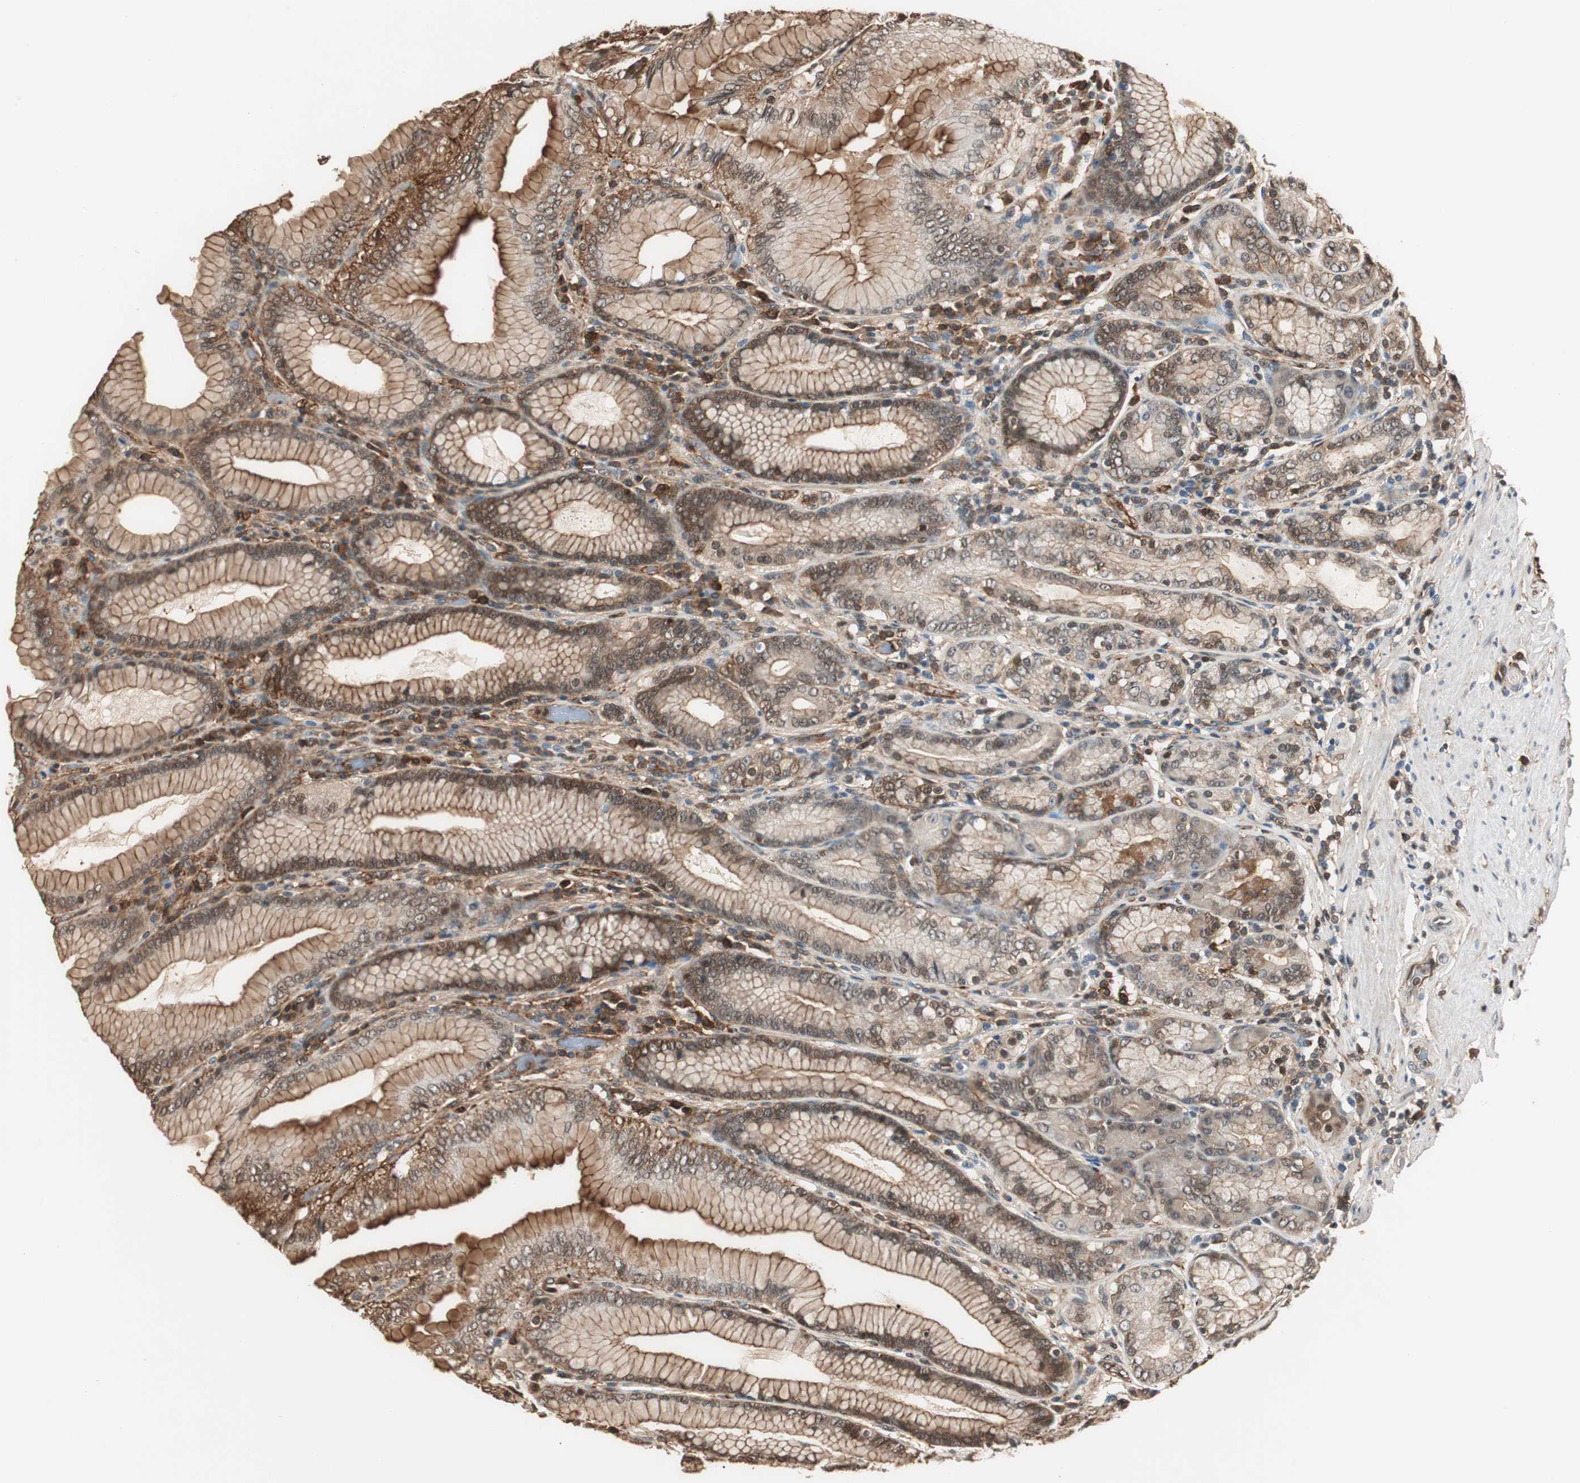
{"staining": {"intensity": "strong", "quantity": ">75%", "location": "cytoplasmic/membranous"}, "tissue": "stomach", "cell_type": "Glandular cells", "image_type": "normal", "snomed": [{"axis": "morphology", "description": "Normal tissue, NOS"}, {"axis": "topography", "description": "Stomach, lower"}], "caption": "An immunohistochemistry (IHC) image of unremarkable tissue is shown. Protein staining in brown labels strong cytoplasmic/membranous positivity in stomach within glandular cells.", "gene": "PTPN11", "patient": {"sex": "female", "age": 76}}